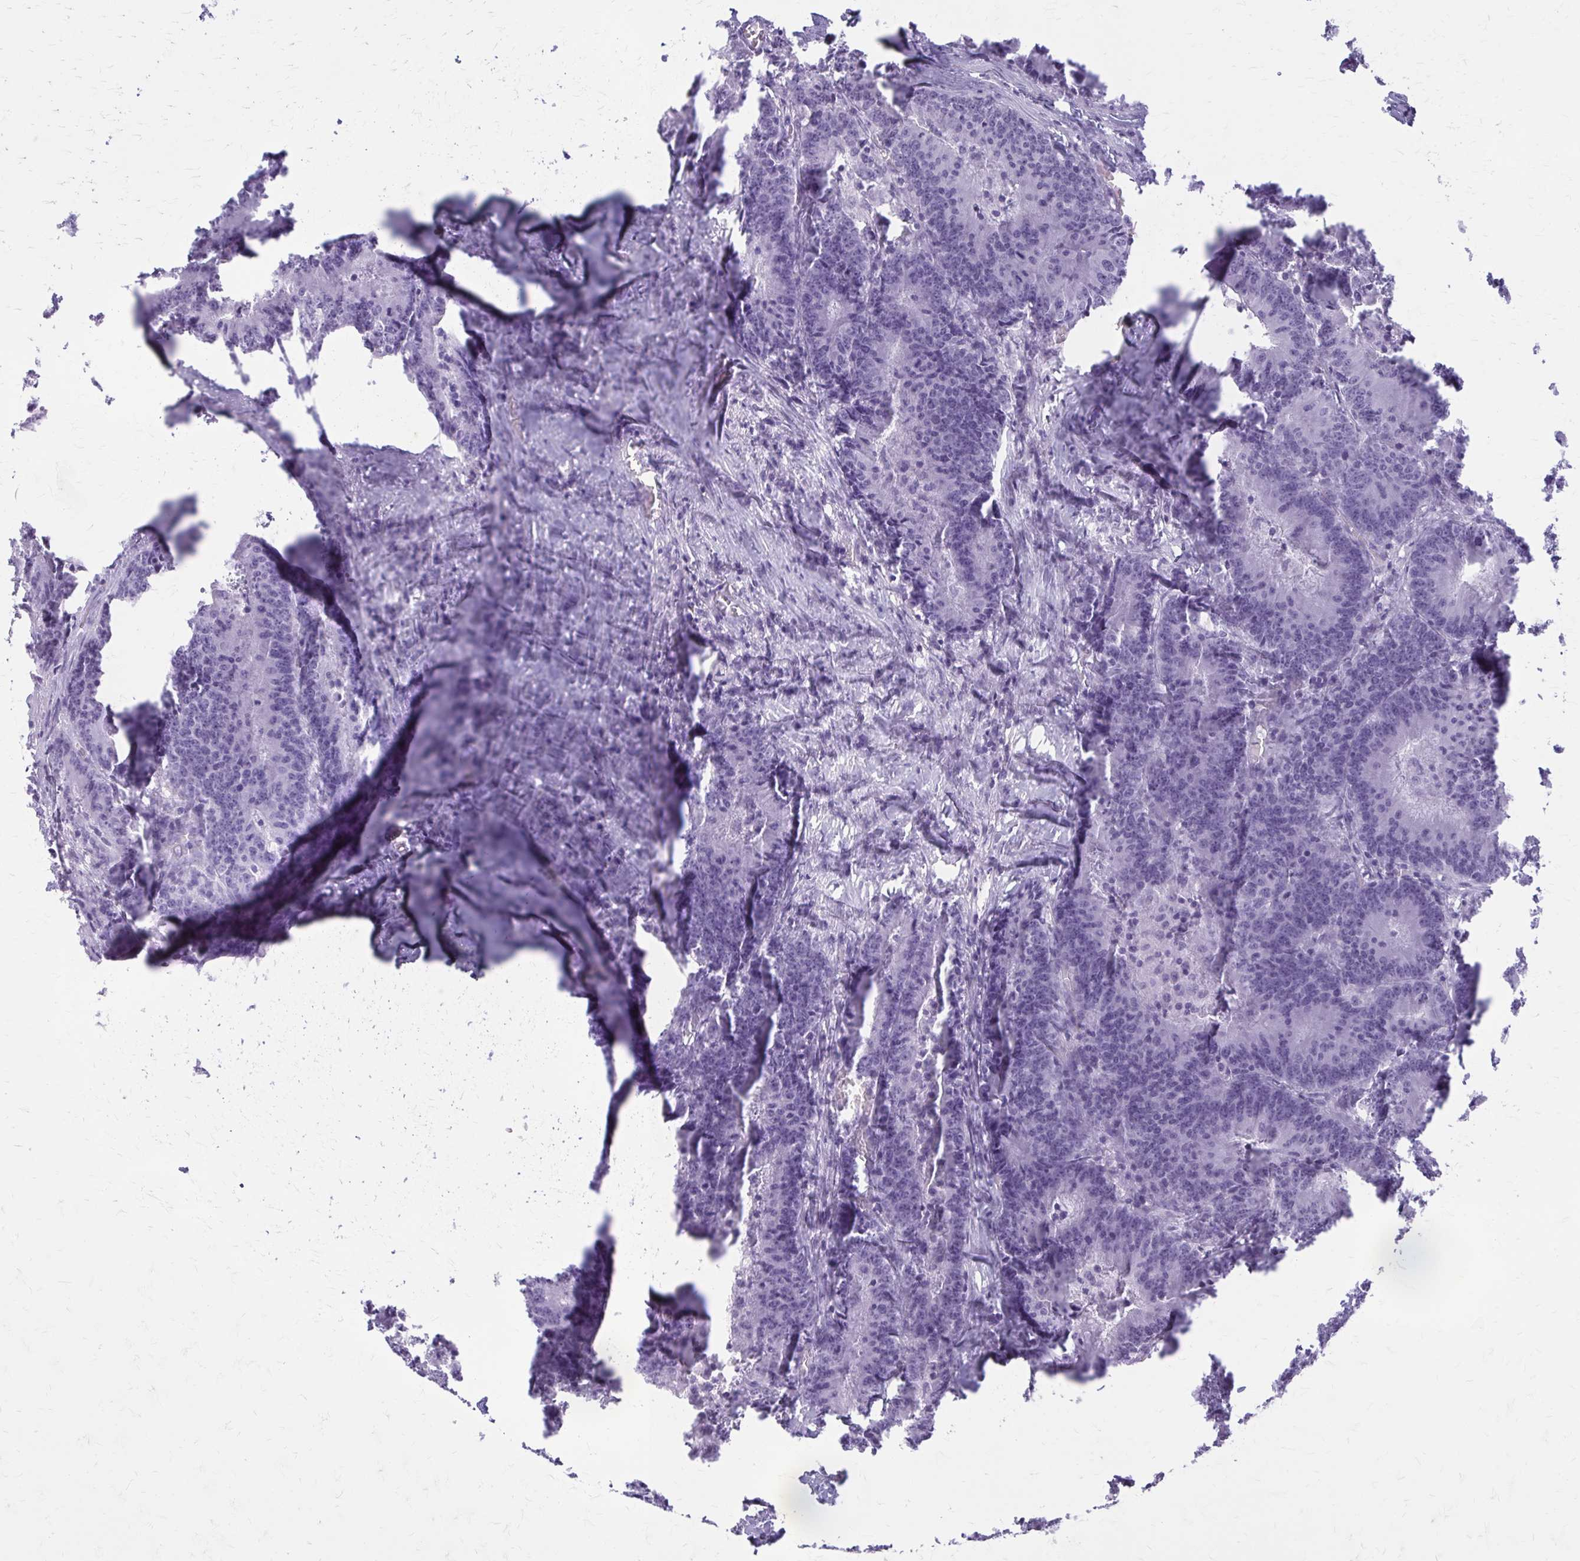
{"staining": {"intensity": "negative", "quantity": "none", "location": "none"}, "tissue": "colorectal cancer", "cell_type": "Tumor cells", "image_type": "cancer", "snomed": [{"axis": "morphology", "description": "Adenocarcinoma, NOS"}, {"axis": "topography", "description": "Colon"}], "caption": "Immunohistochemical staining of human colorectal cancer (adenocarcinoma) shows no significant expression in tumor cells.", "gene": "KRT5", "patient": {"sex": "female", "age": 78}}